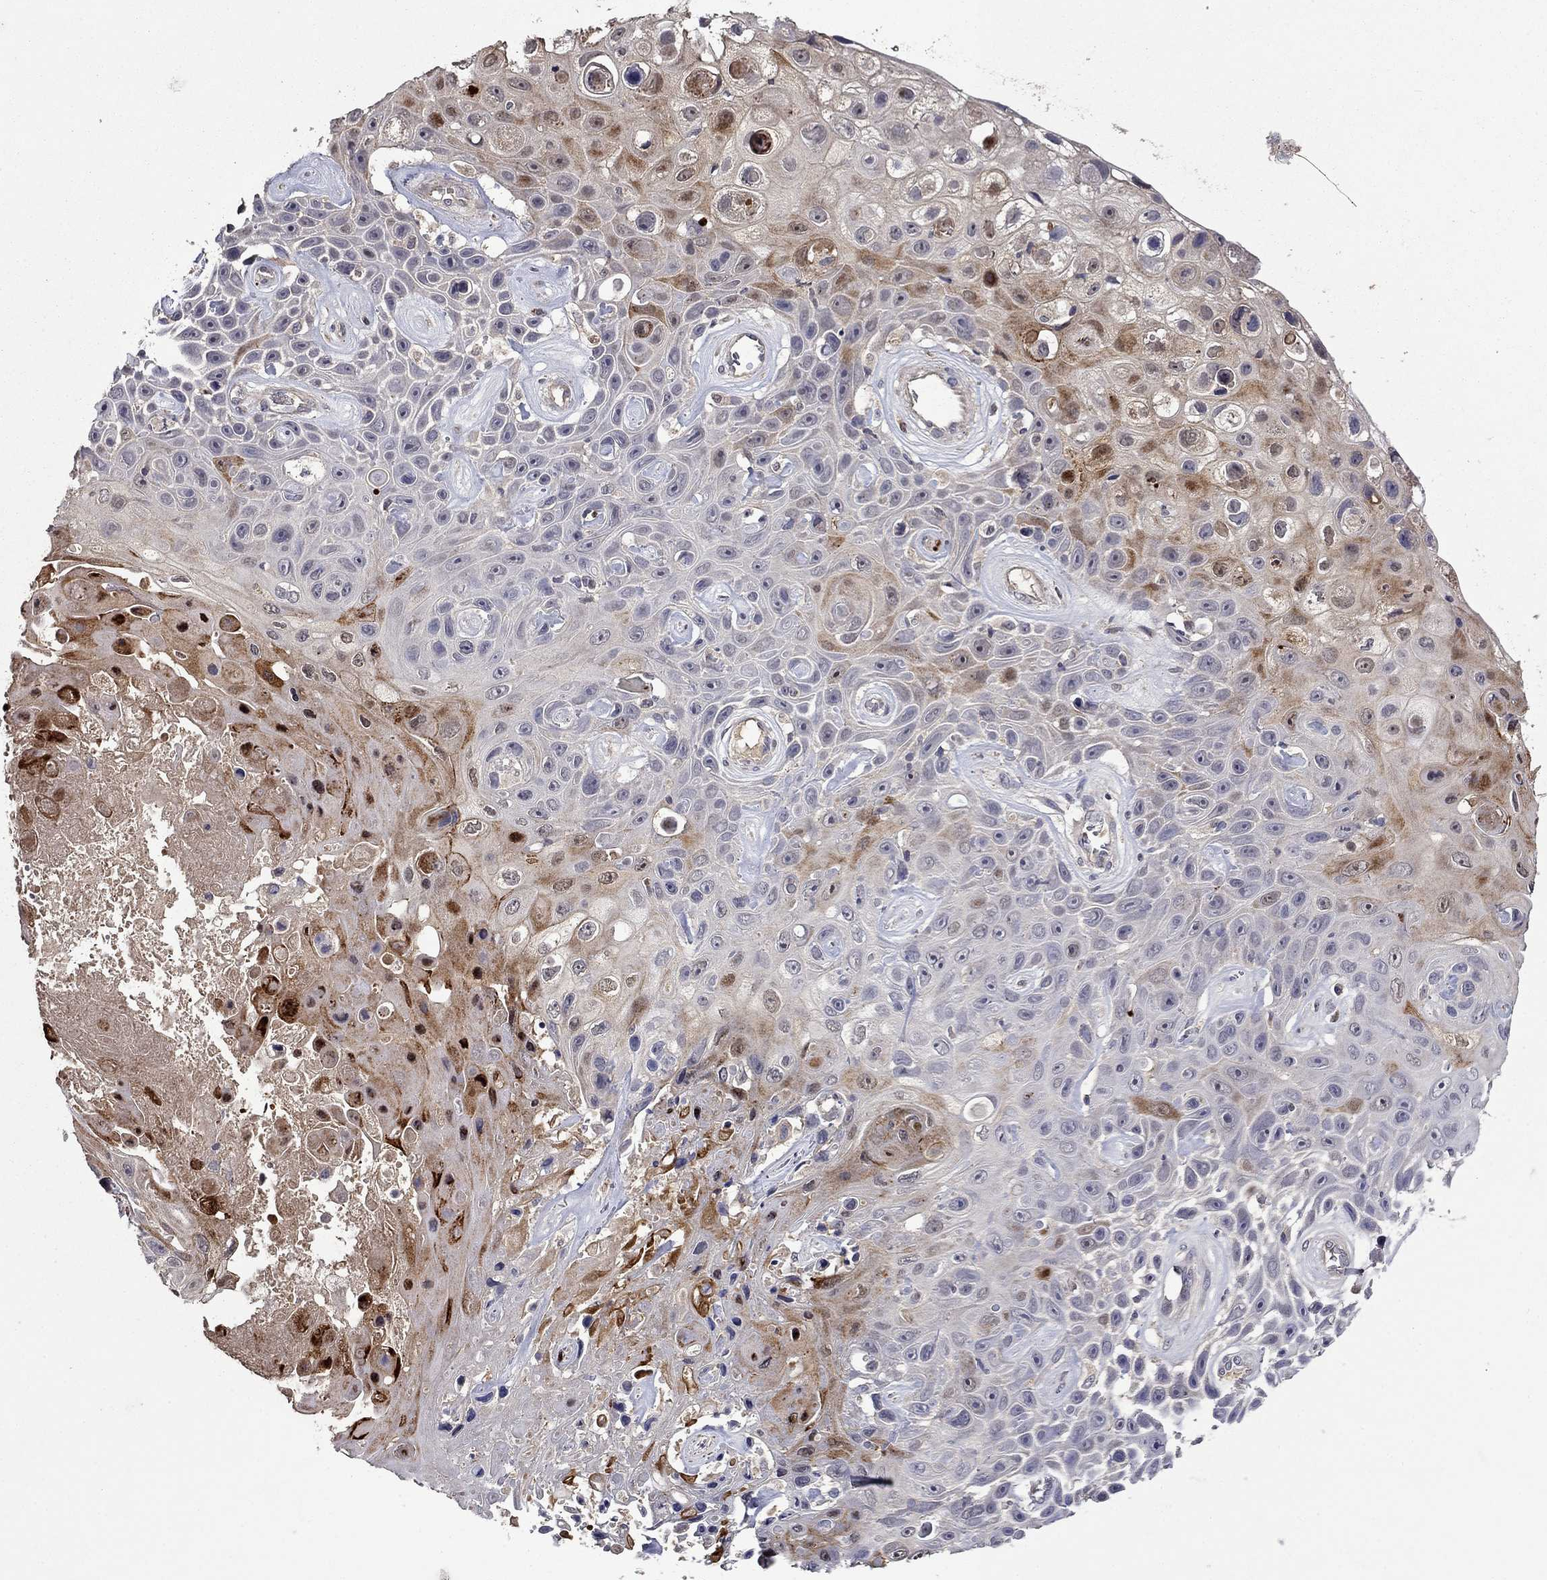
{"staining": {"intensity": "moderate", "quantity": "<25%", "location": "cytoplasmic/membranous"}, "tissue": "skin cancer", "cell_type": "Tumor cells", "image_type": "cancer", "snomed": [{"axis": "morphology", "description": "Squamous cell carcinoma, NOS"}, {"axis": "topography", "description": "Skin"}], "caption": "An image of human skin squamous cell carcinoma stained for a protein demonstrates moderate cytoplasmic/membranous brown staining in tumor cells.", "gene": "SATB1", "patient": {"sex": "male", "age": 82}}